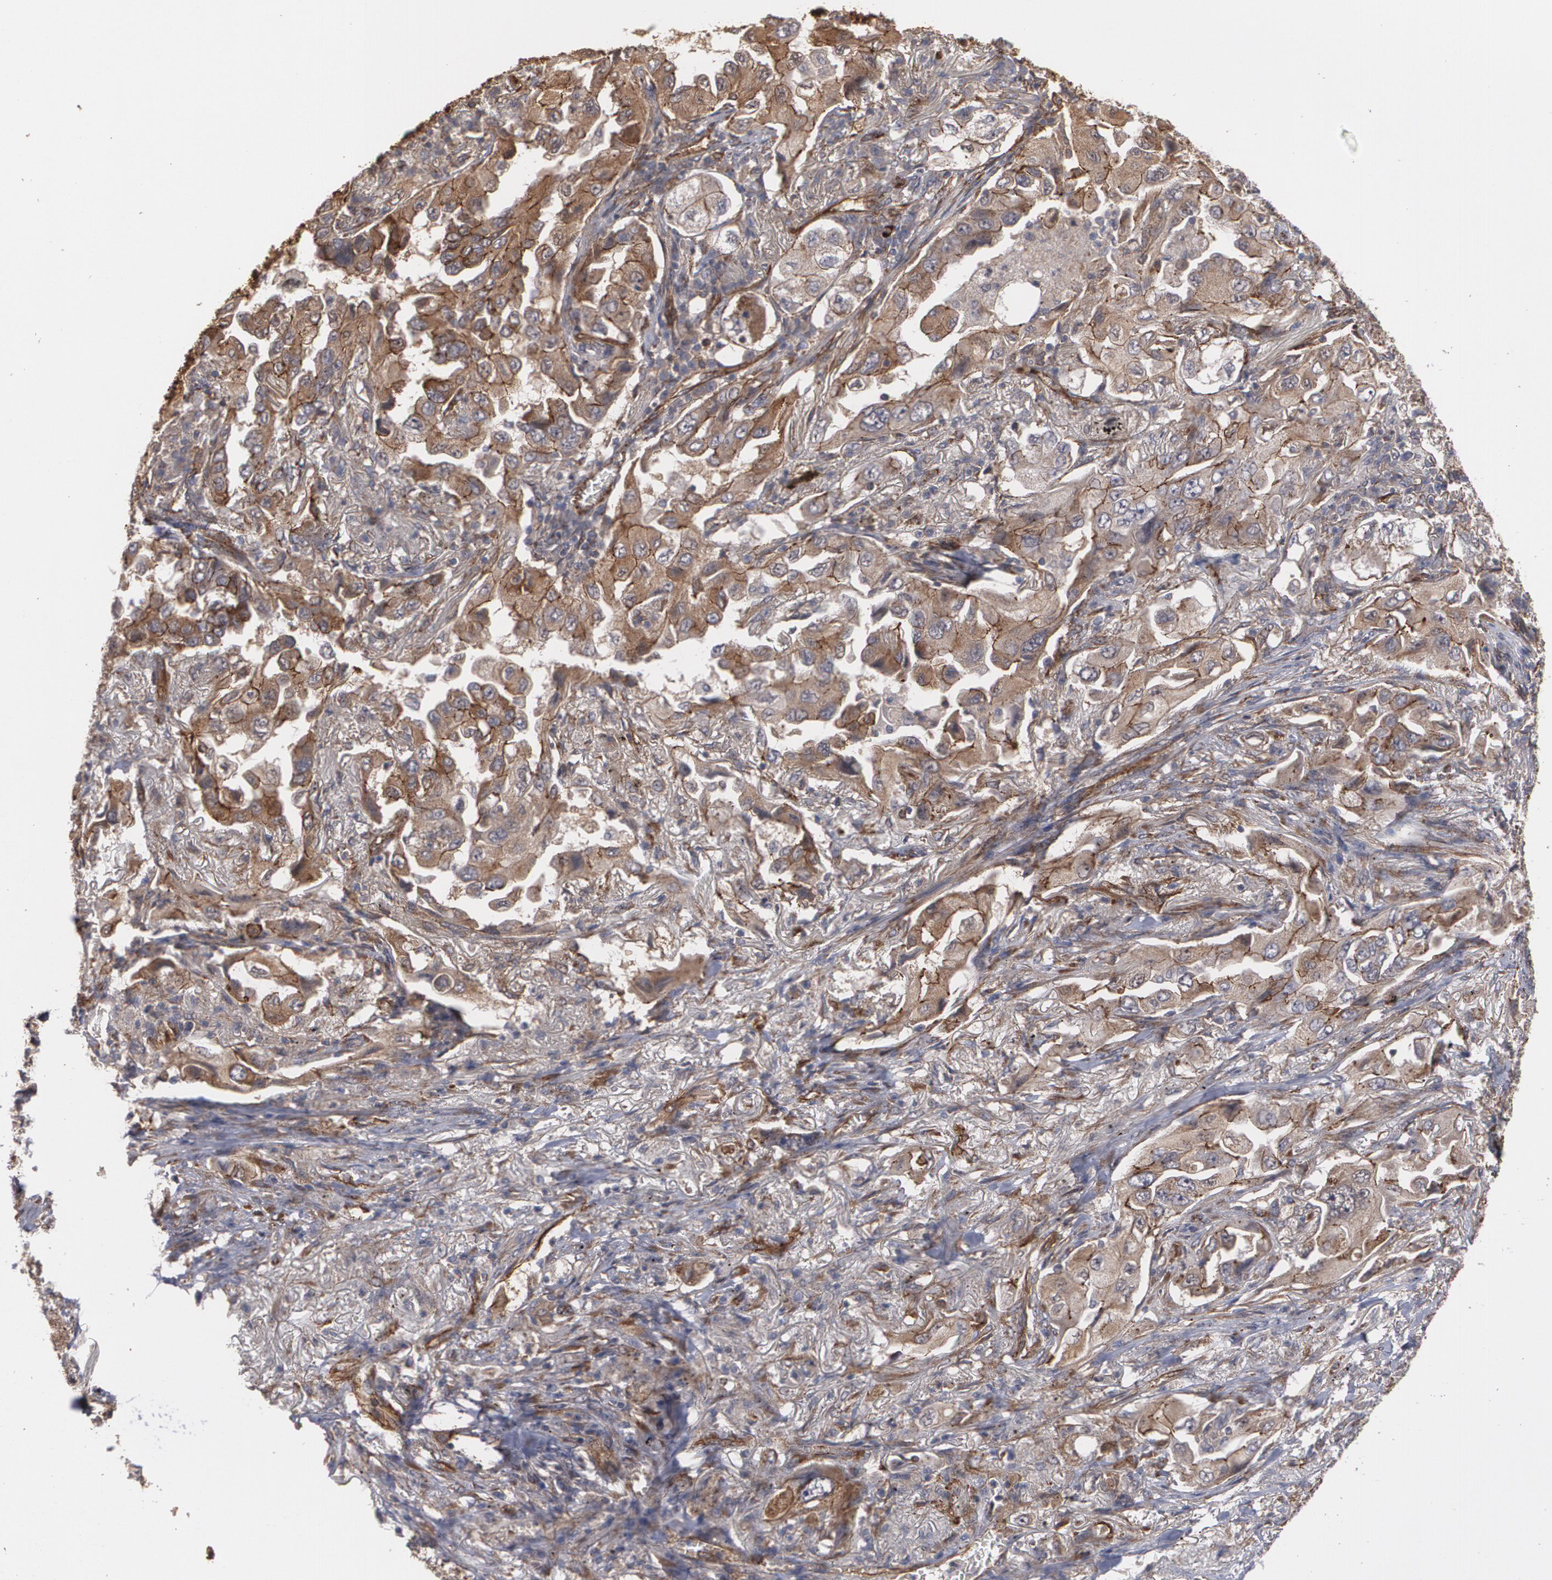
{"staining": {"intensity": "moderate", "quantity": ">75%", "location": "cytoplasmic/membranous"}, "tissue": "lung cancer", "cell_type": "Tumor cells", "image_type": "cancer", "snomed": [{"axis": "morphology", "description": "Adenocarcinoma, NOS"}, {"axis": "topography", "description": "Lung"}], "caption": "IHC micrograph of human lung adenocarcinoma stained for a protein (brown), which exhibits medium levels of moderate cytoplasmic/membranous staining in approximately >75% of tumor cells.", "gene": "TJP1", "patient": {"sex": "female", "age": 65}}